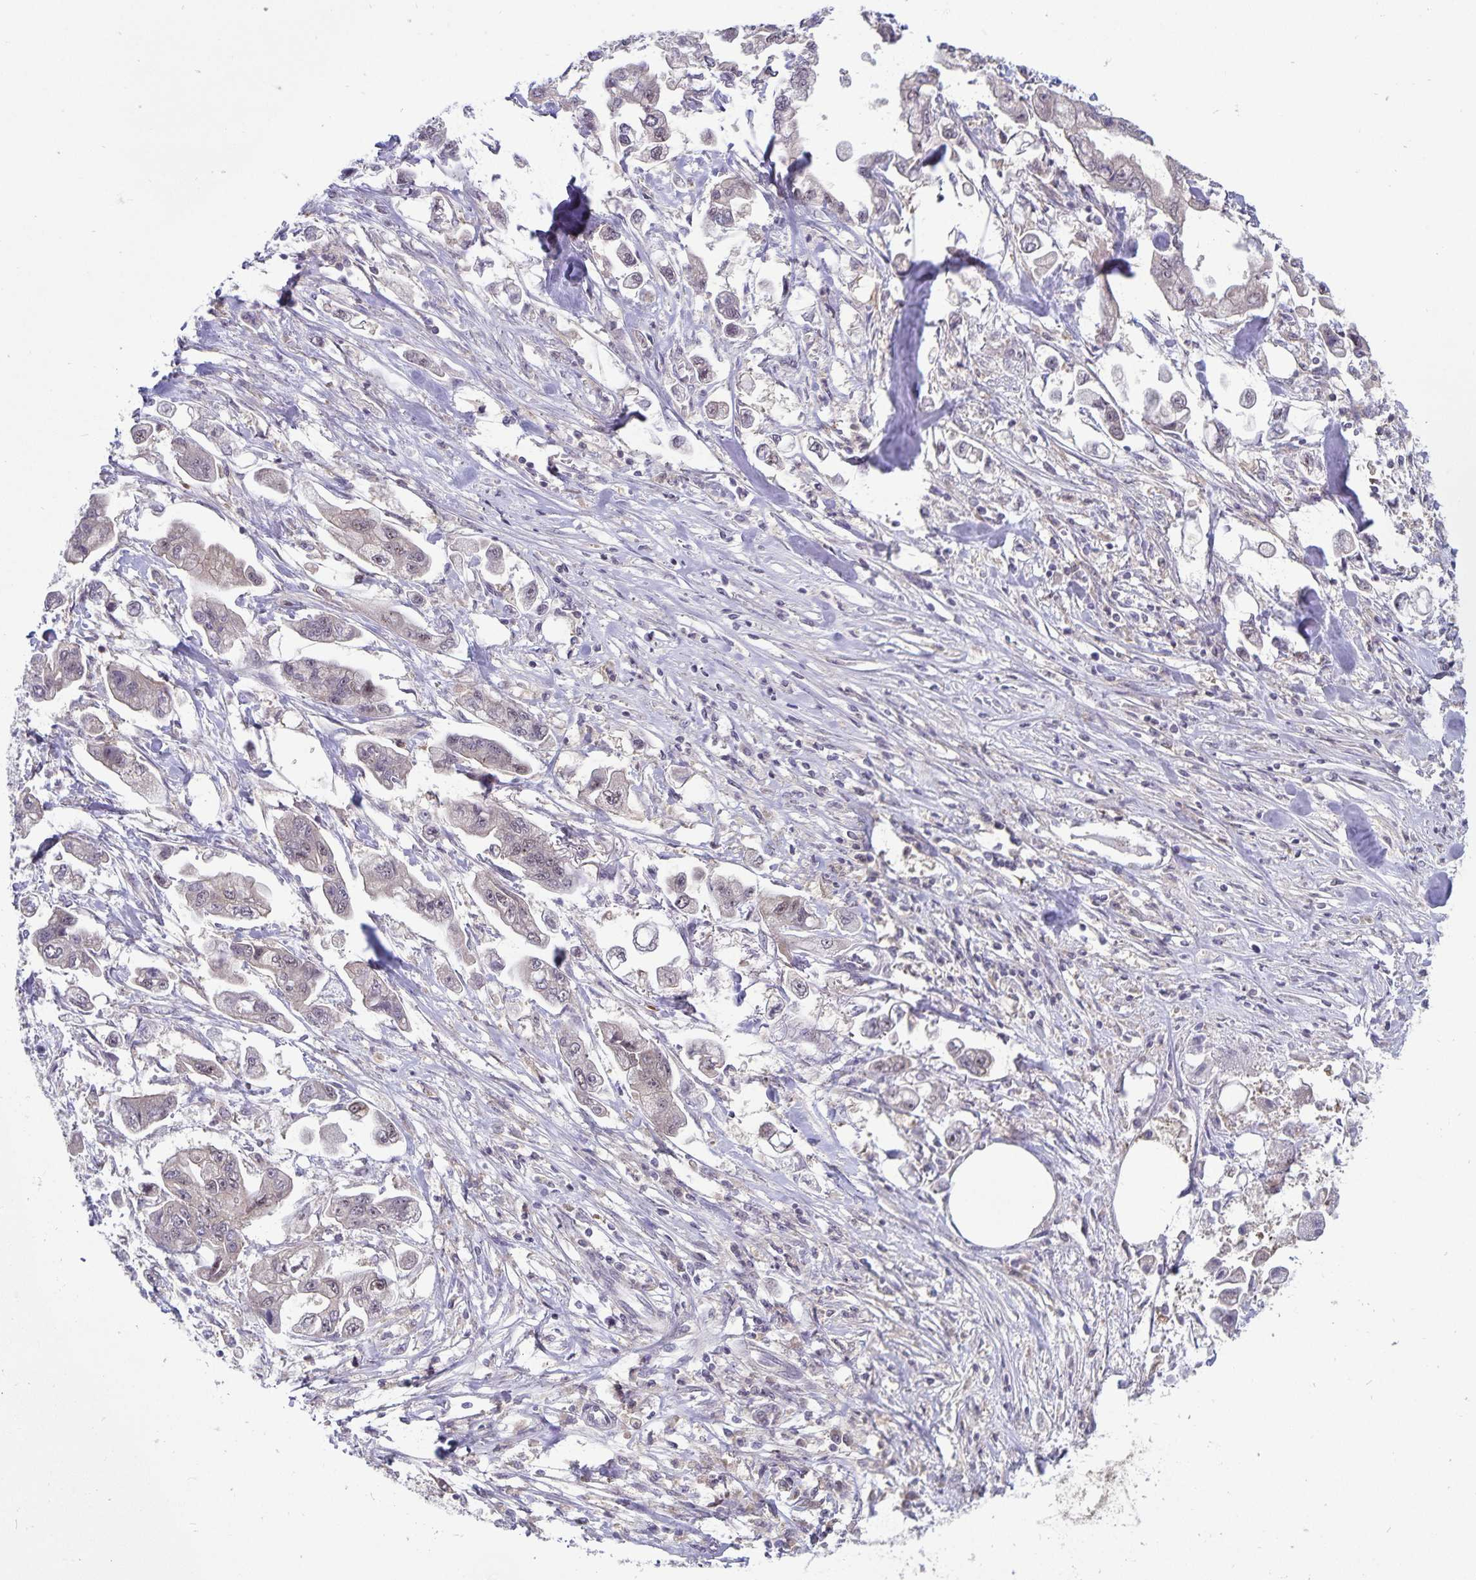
{"staining": {"intensity": "weak", "quantity": "<25%", "location": "nuclear"}, "tissue": "stomach cancer", "cell_type": "Tumor cells", "image_type": "cancer", "snomed": [{"axis": "morphology", "description": "Adenocarcinoma, NOS"}, {"axis": "topography", "description": "Stomach"}], "caption": "Human stomach adenocarcinoma stained for a protein using immunohistochemistry (IHC) exhibits no expression in tumor cells.", "gene": "EXOC6B", "patient": {"sex": "male", "age": 62}}